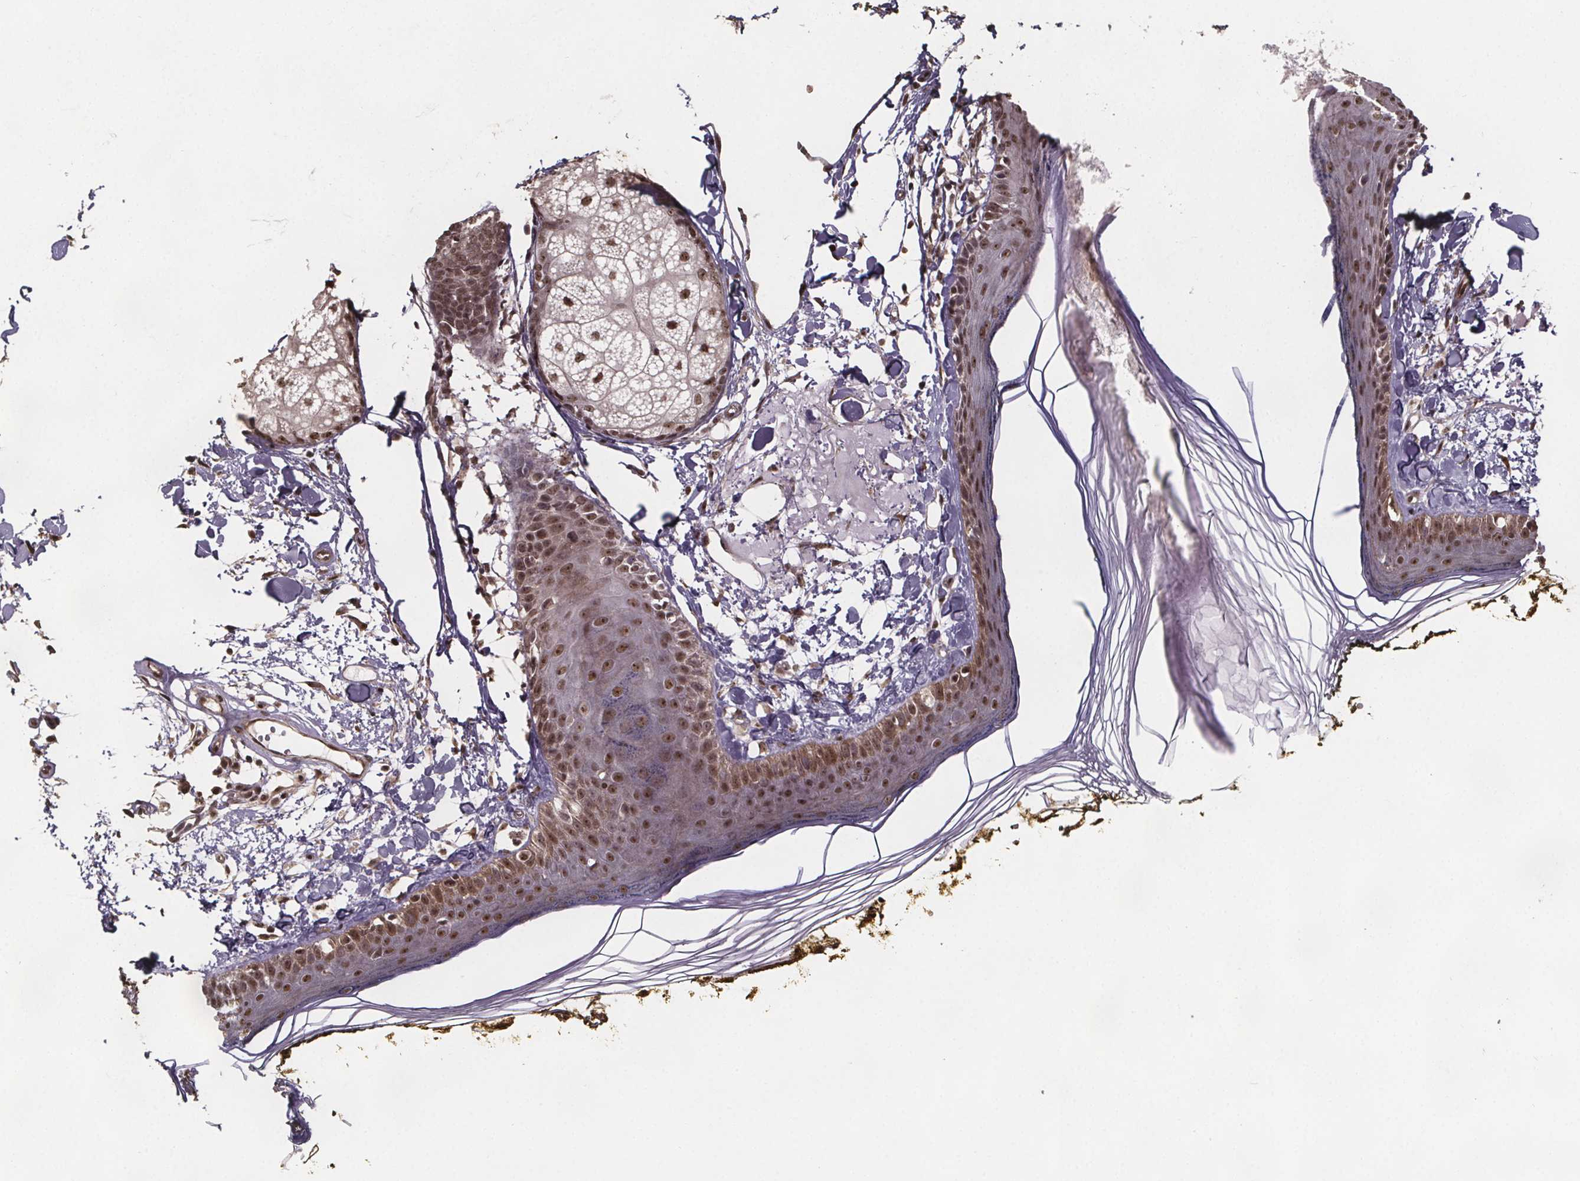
{"staining": {"intensity": "moderate", "quantity": ">75%", "location": "nuclear"}, "tissue": "skin", "cell_type": "Fibroblasts", "image_type": "normal", "snomed": [{"axis": "morphology", "description": "Normal tissue, NOS"}, {"axis": "topography", "description": "Skin"}], "caption": "This histopathology image exhibits immunohistochemistry staining of normal human skin, with medium moderate nuclear expression in about >75% of fibroblasts.", "gene": "U2SURP", "patient": {"sex": "male", "age": 76}}